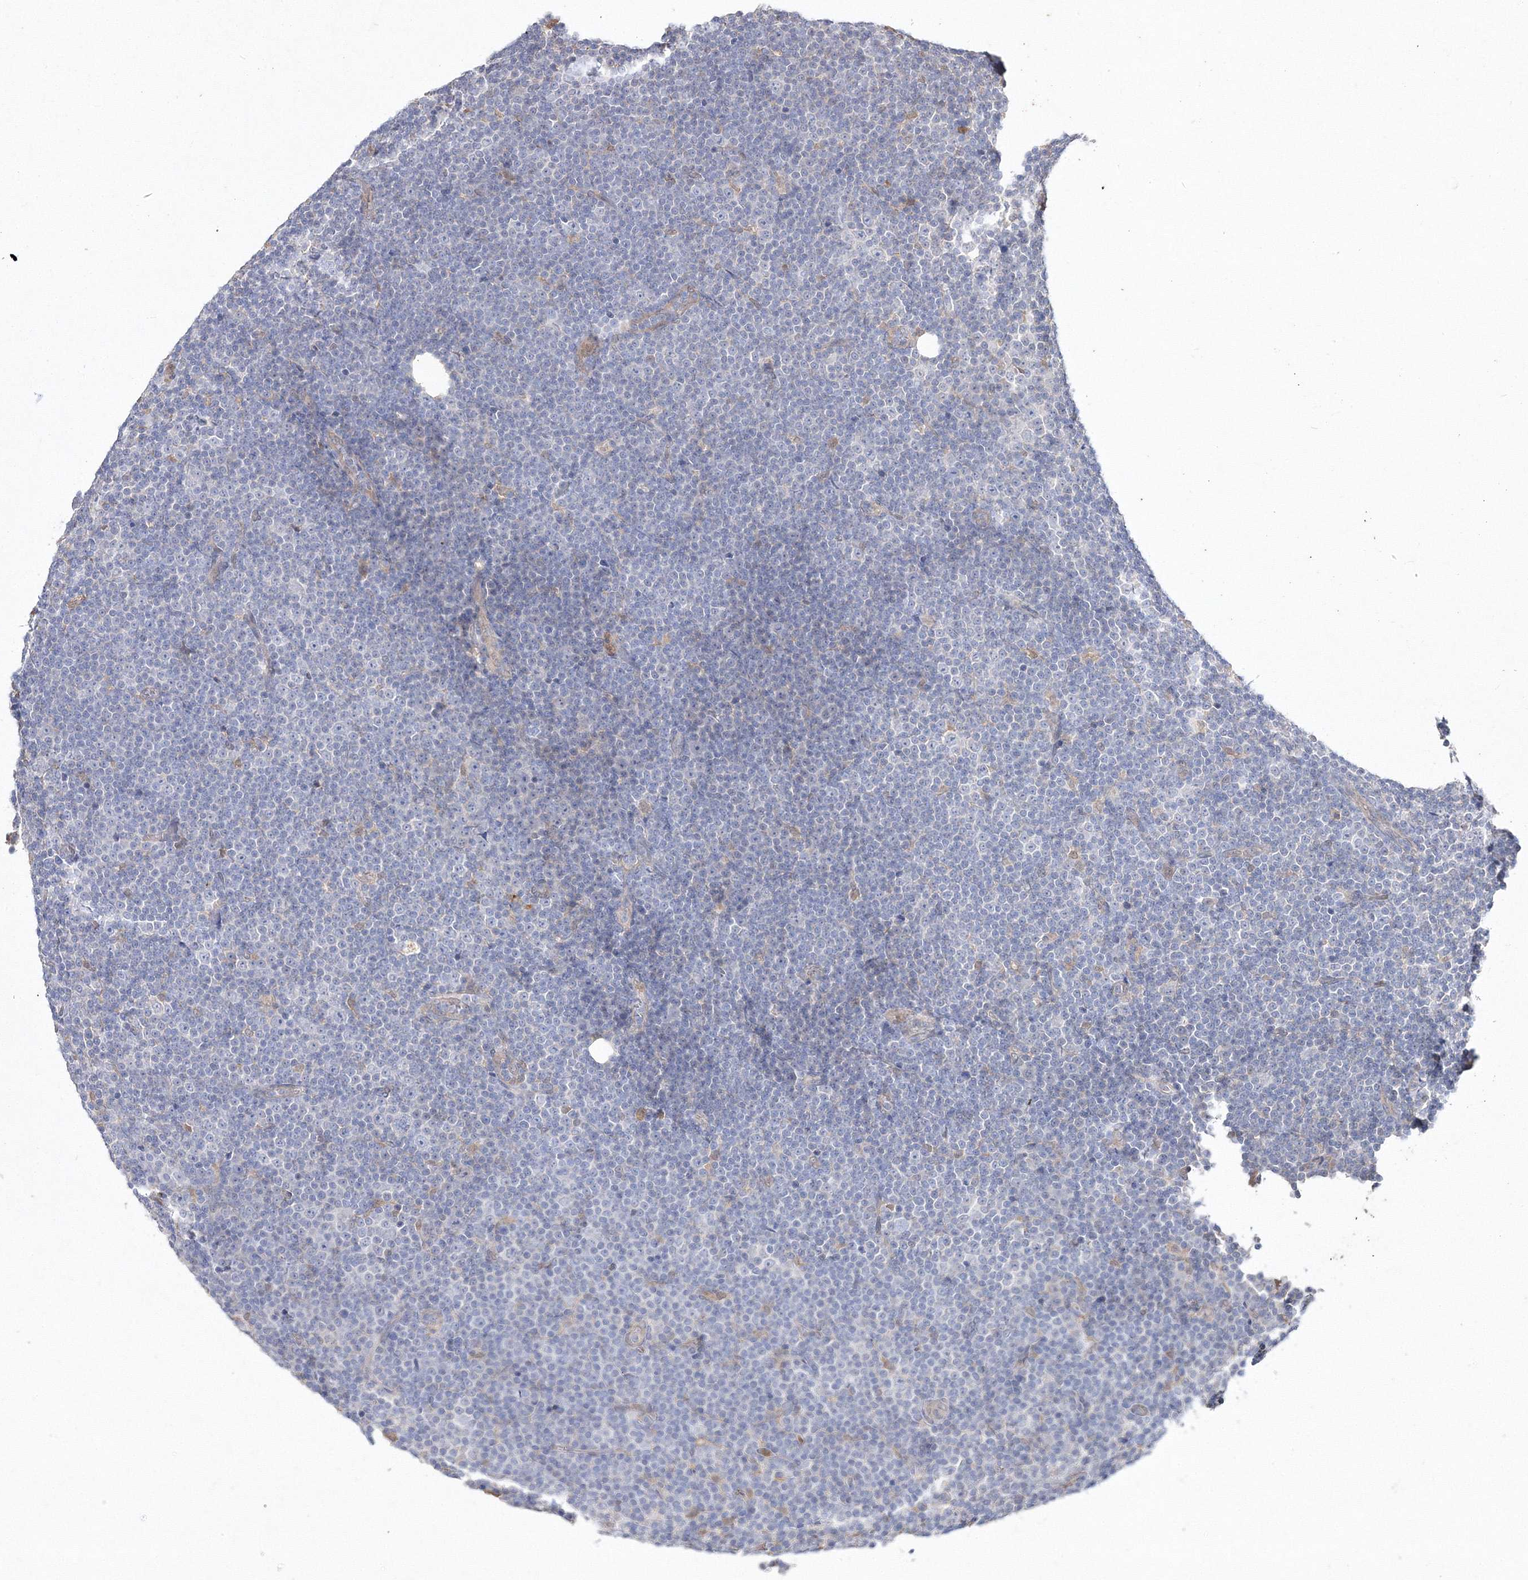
{"staining": {"intensity": "negative", "quantity": "none", "location": "none"}, "tissue": "lymphoma", "cell_type": "Tumor cells", "image_type": "cancer", "snomed": [{"axis": "morphology", "description": "Malignant lymphoma, non-Hodgkin's type, Low grade"}, {"axis": "topography", "description": "Lymph node"}], "caption": "High magnification brightfield microscopy of lymphoma stained with DAB (brown) and counterstained with hematoxylin (blue): tumor cells show no significant staining.", "gene": "S100A11", "patient": {"sex": "female", "age": 67}}